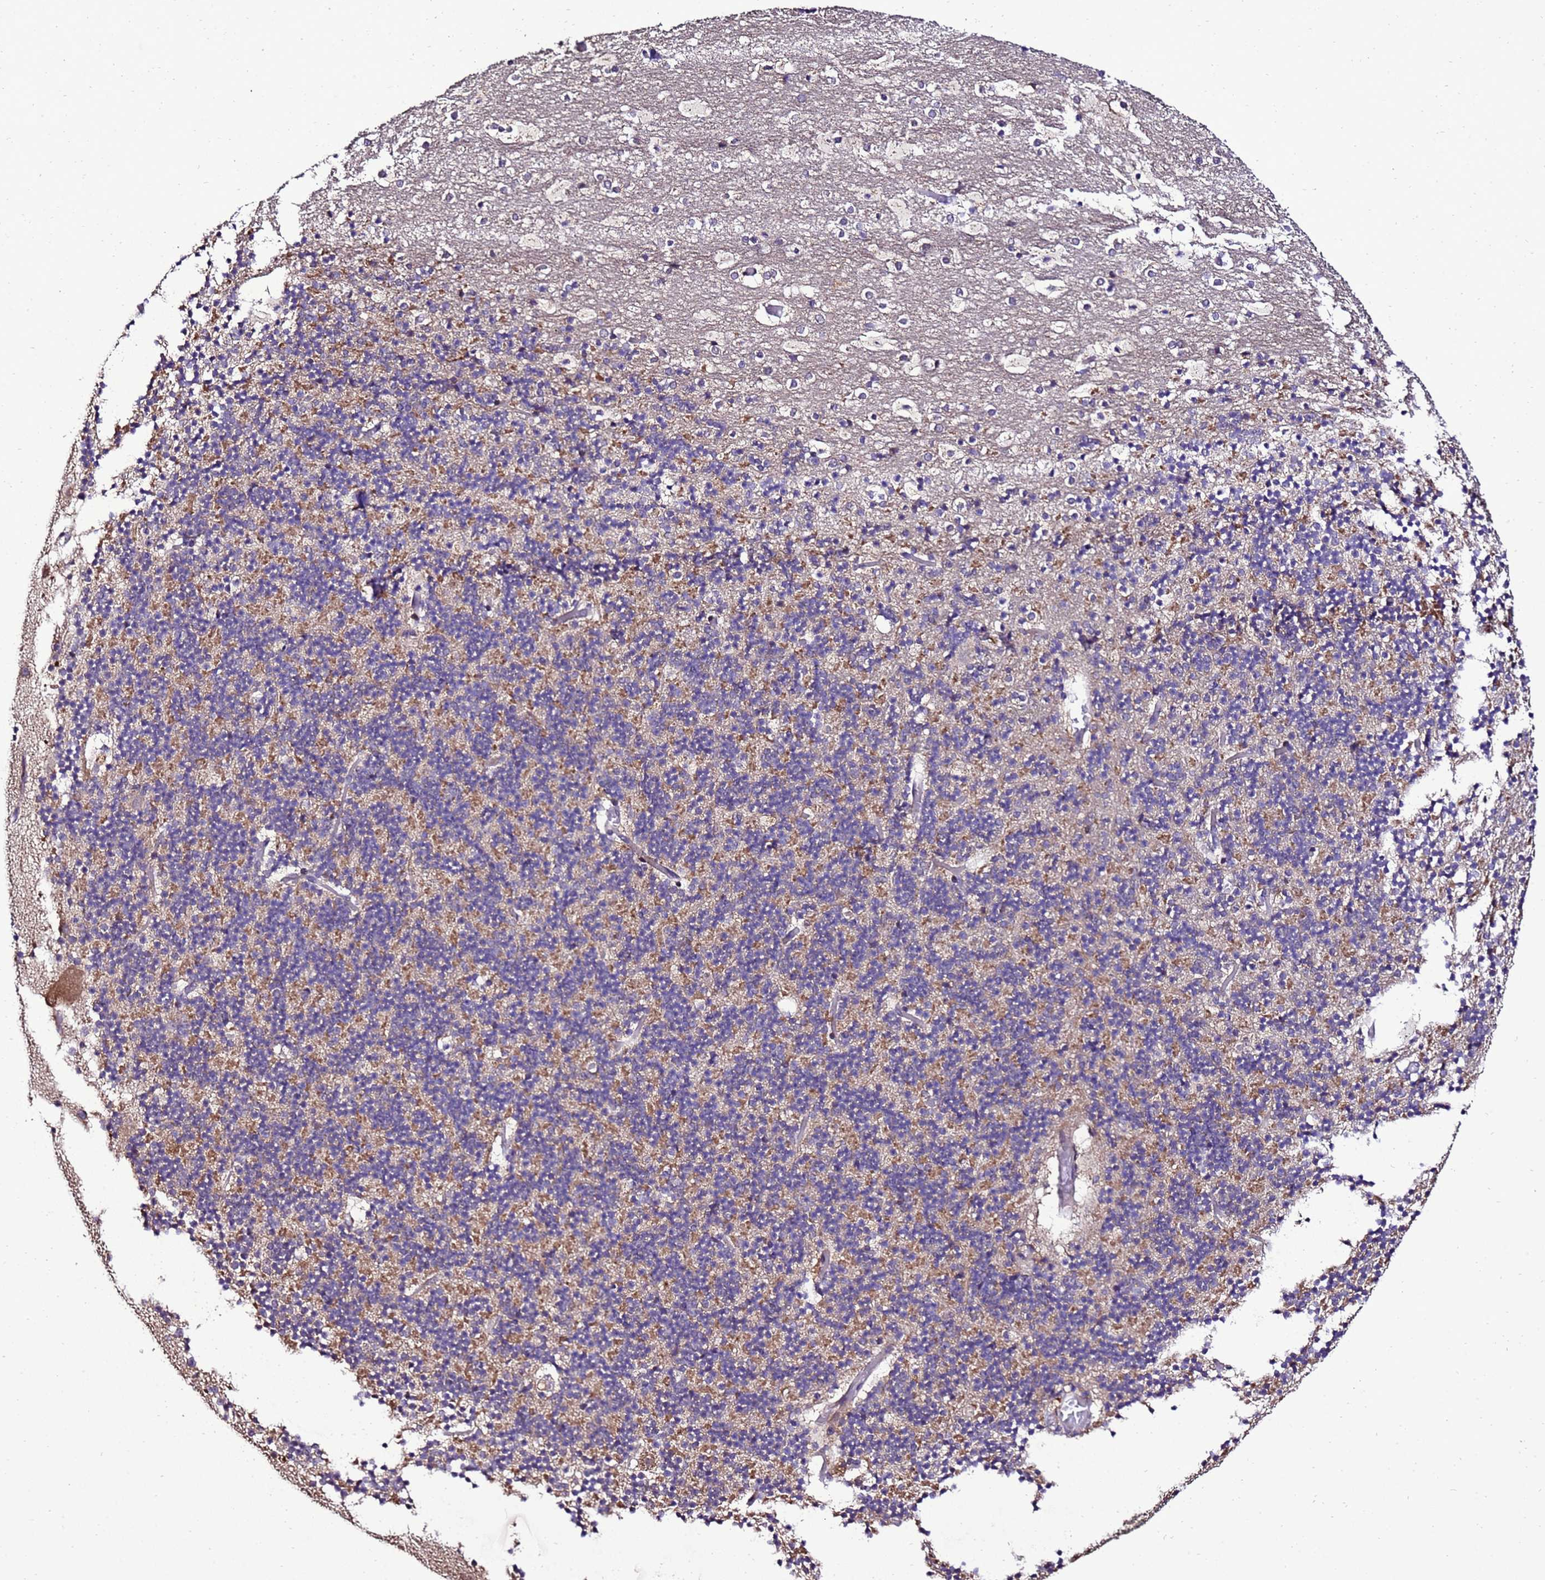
{"staining": {"intensity": "moderate", "quantity": "25%-75%", "location": "cytoplasmic/membranous"}, "tissue": "cerebellum", "cell_type": "Cells in granular layer", "image_type": "normal", "snomed": [{"axis": "morphology", "description": "Normal tissue, NOS"}, {"axis": "topography", "description": "Cerebellum"}], "caption": "Normal cerebellum displays moderate cytoplasmic/membranous positivity in about 25%-75% of cells in granular layer.", "gene": "ZNF329", "patient": {"sex": "male", "age": 57}}